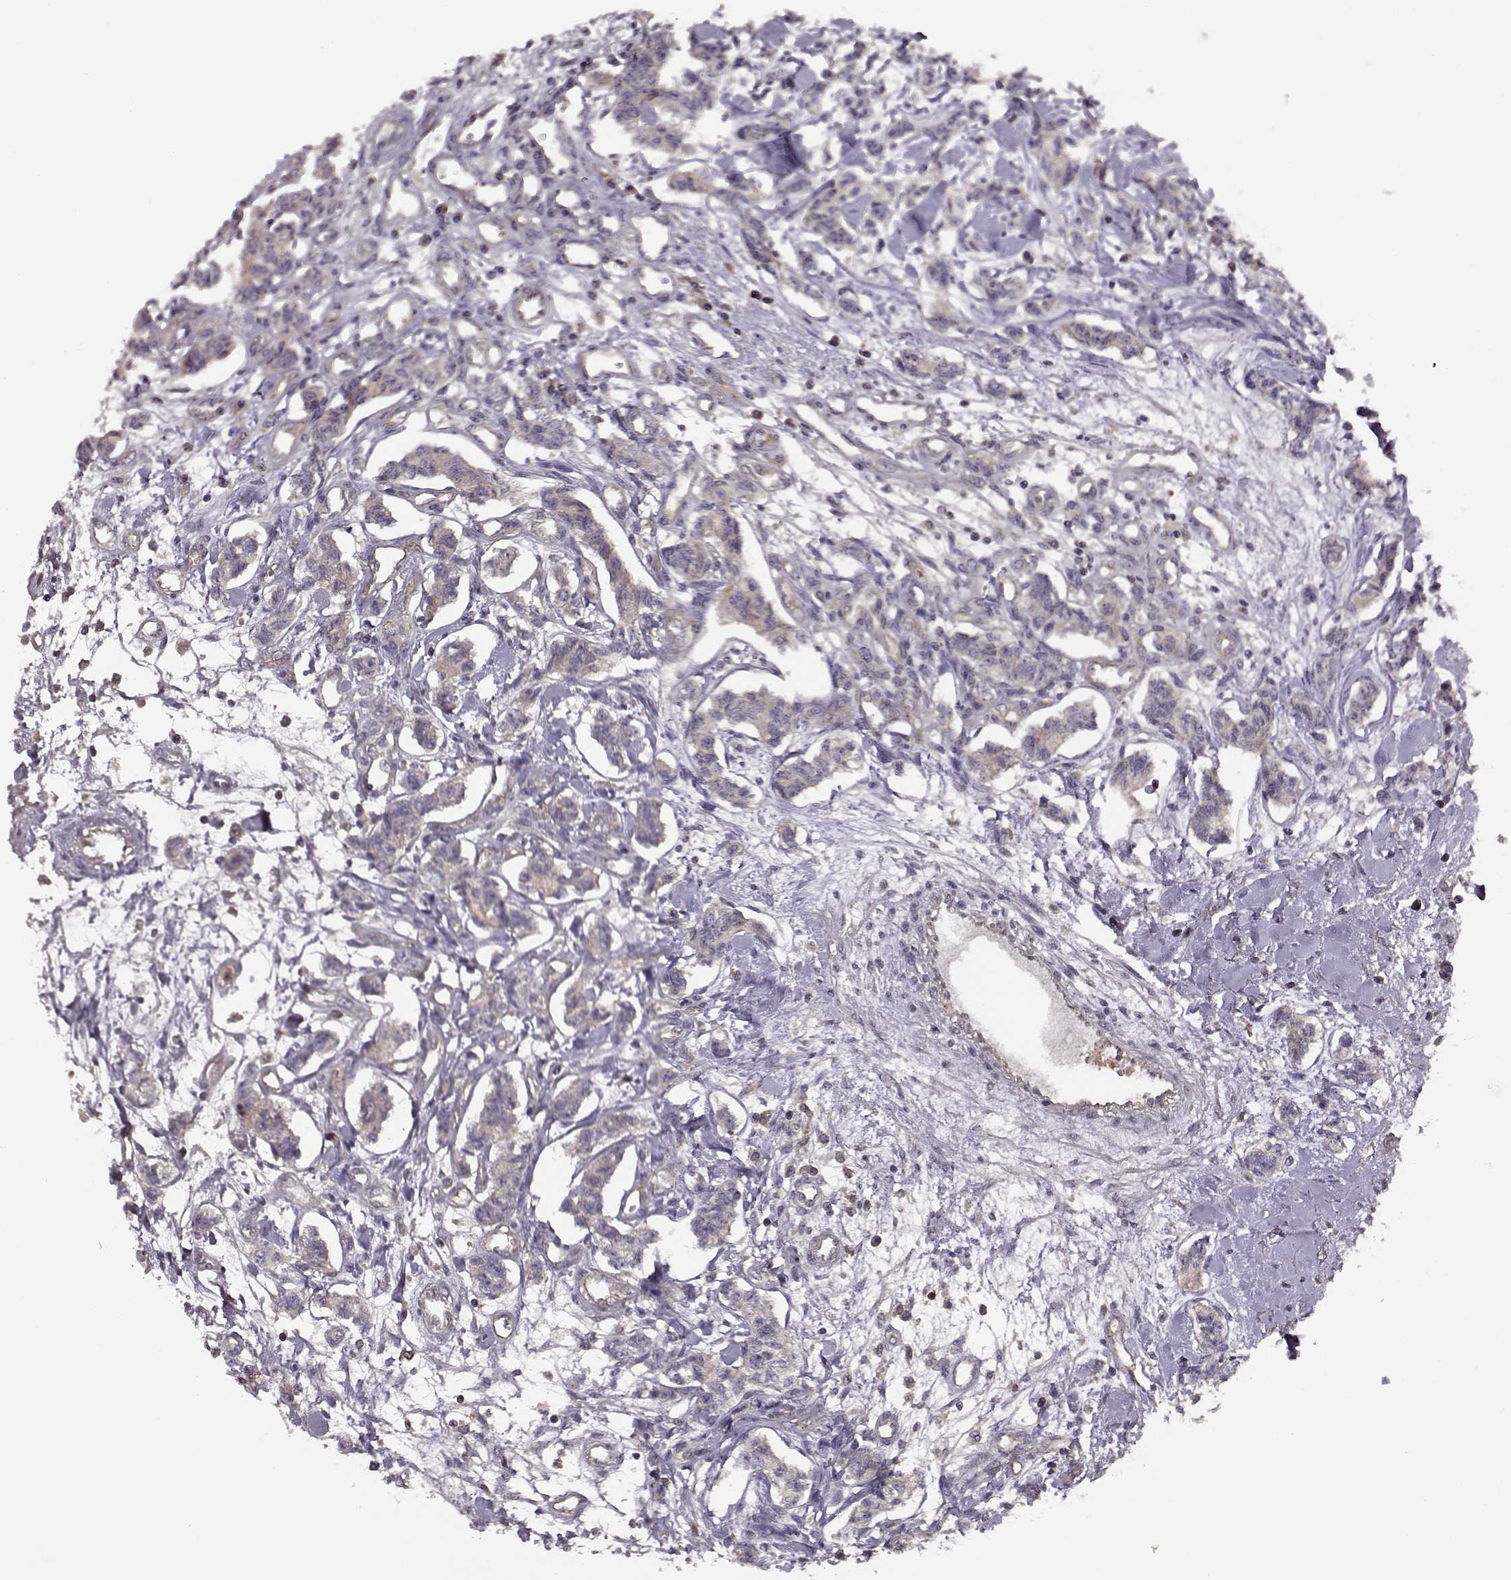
{"staining": {"intensity": "weak", "quantity": ">75%", "location": "cytoplasmic/membranous"}, "tissue": "carcinoid", "cell_type": "Tumor cells", "image_type": "cancer", "snomed": [{"axis": "morphology", "description": "Carcinoid, malignant, NOS"}, {"axis": "topography", "description": "Kidney"}], "caption": "Carcinoid stained with immunohistochemistry exhibits weak cytoplasmic/membranous staining in about >75% of tumor cells.", "gene": "IFRD2", "patient": {"sex": "female", "age": 41}}